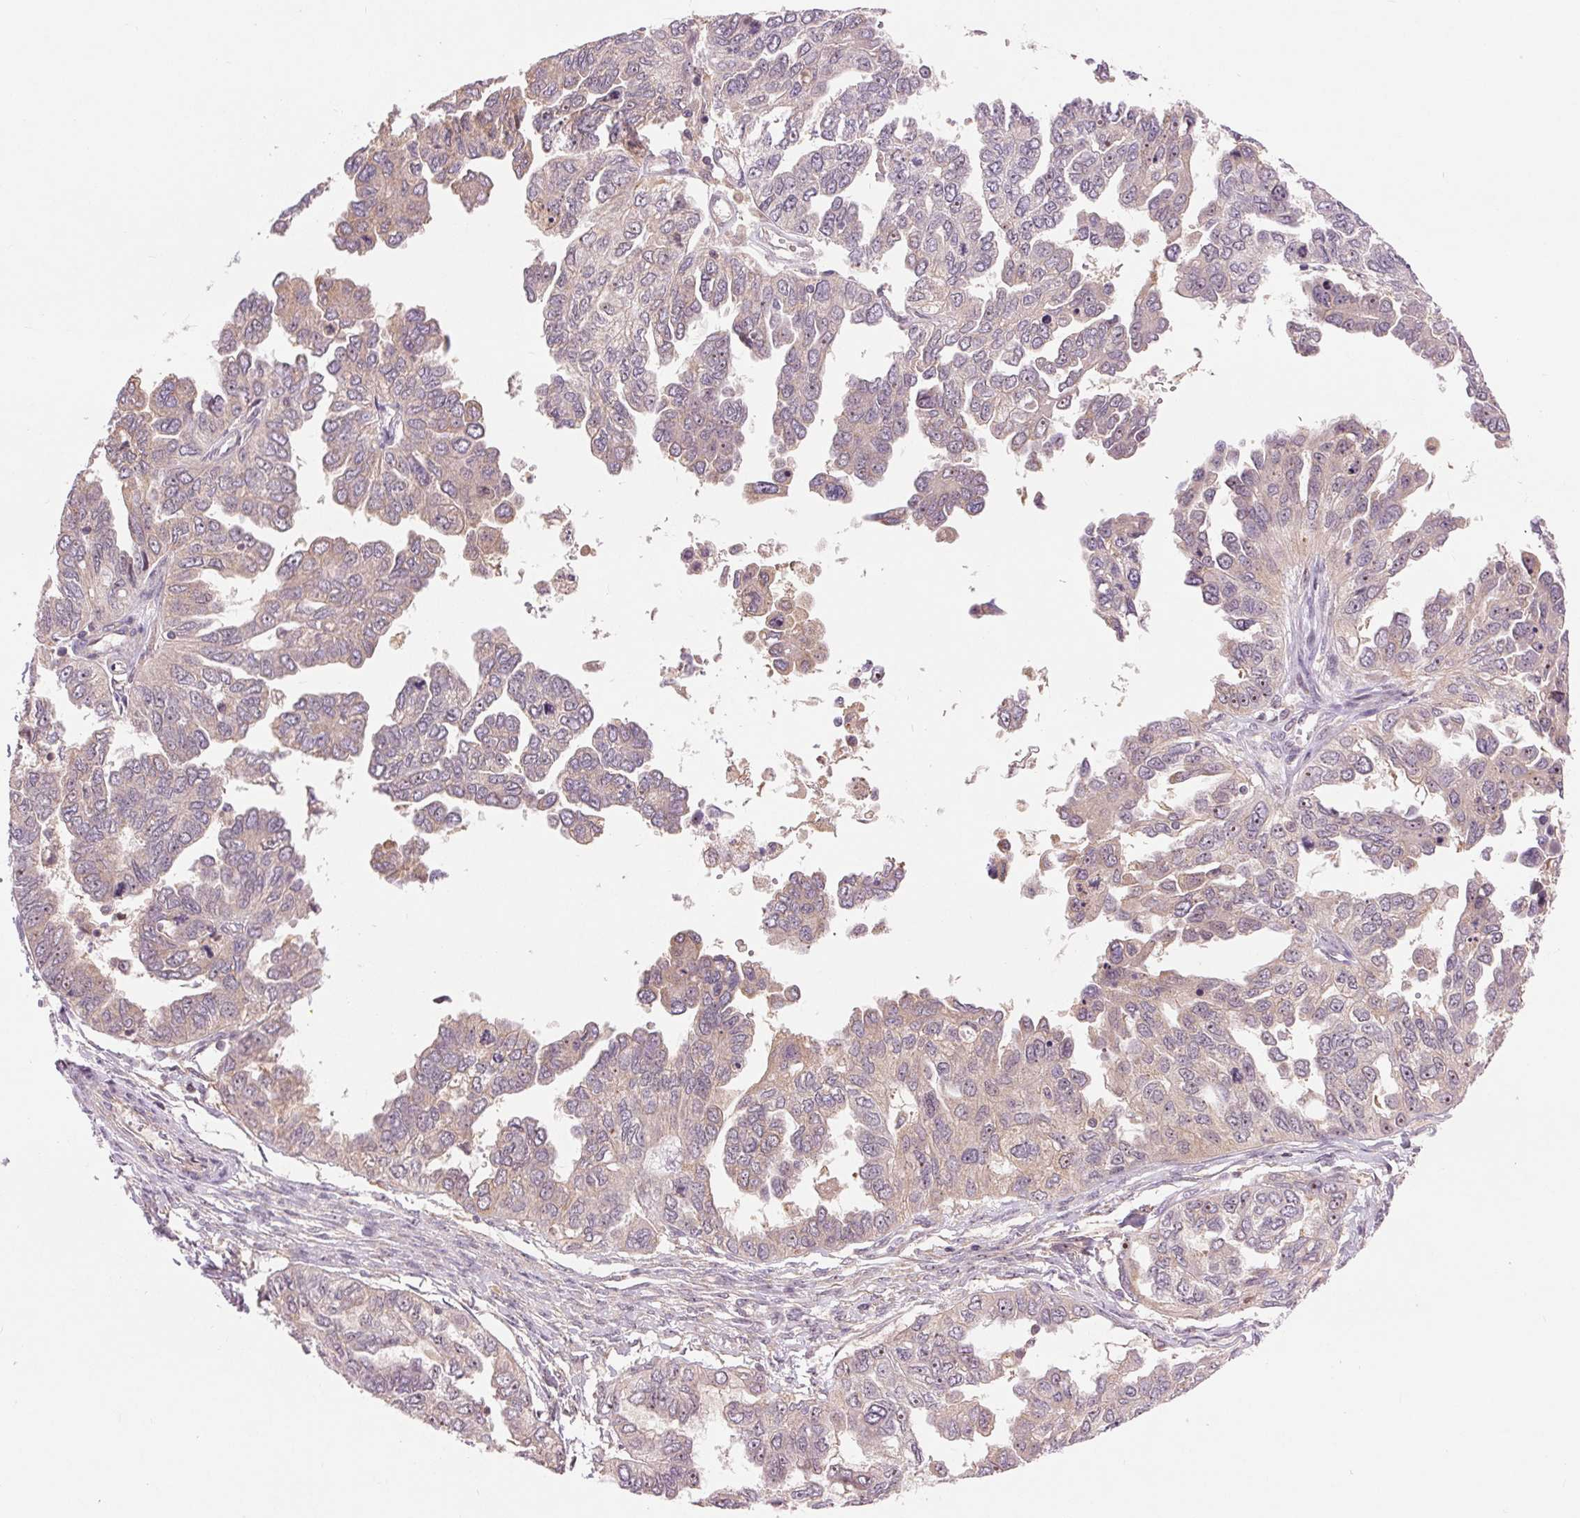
{"staining": {"intensity": "moderate", "quantity": "<25%", "location": "nuclear"}, "tissue": "ovarian cancer", "cell_type": "Tumor cells", "image_type": "cancer", "snomed": [{"axis": "morphology", "description": "Cystadenocarcinoma, serous, NOS"}, {"axis": "topography", "description": "Ovary"}], "caption": "About <25% of tumor cells in serous cystadenocarcinoma (ovarian) exhibit moderate nuclear protein positivity as visualized by brown immunohistochemical staining.", "gene": "RANBP3L", "patient": {"sex": "female", "age": 53}}